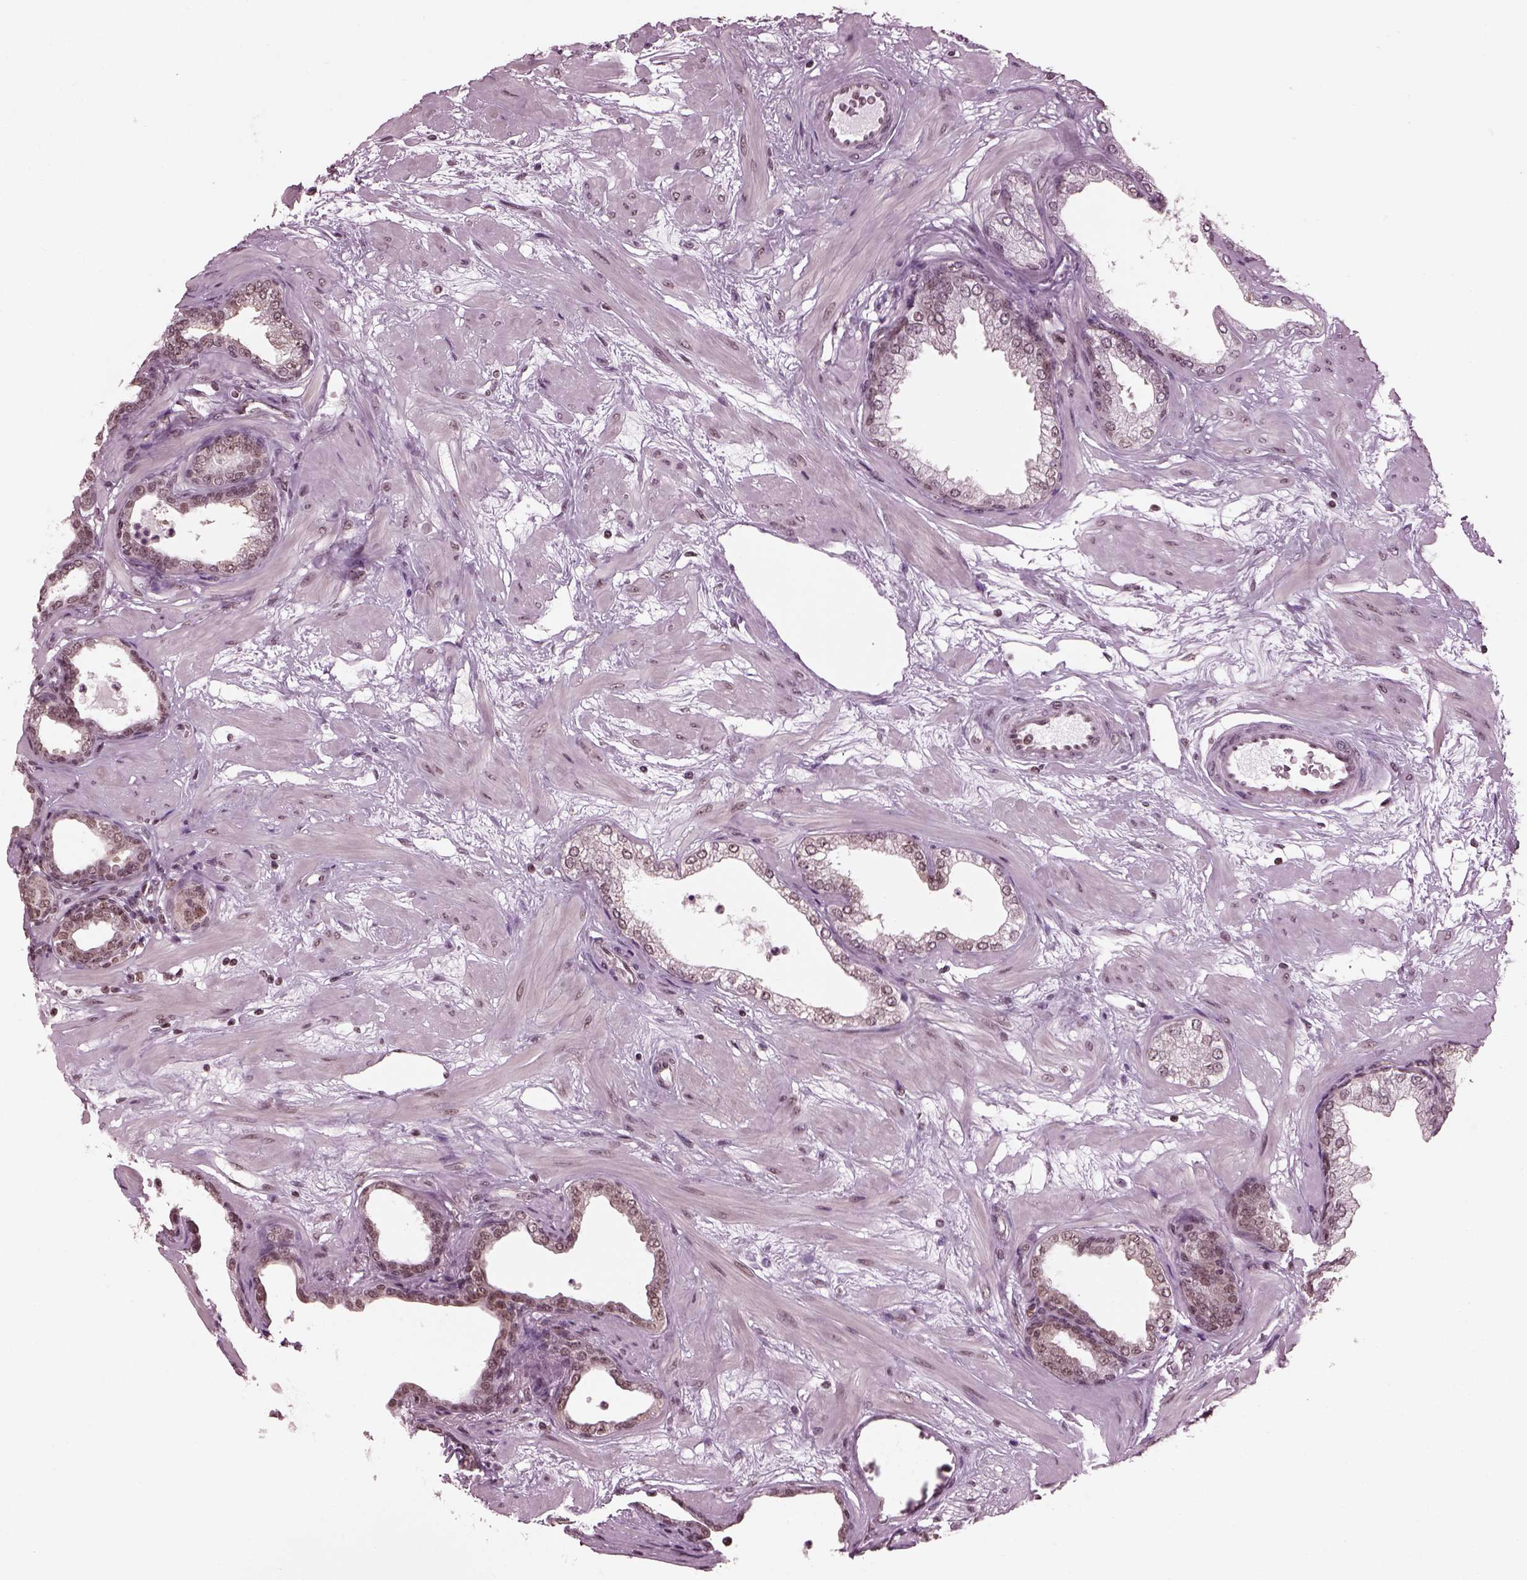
{"staining": {"intensity": "negative", "quantity": "none", "location": "none"}, "tissue": "prostate", "cell_type": "Glandular cells", "image_type": "normal", "snomed": [{"axis": "morphology", "description": "Normal tissue, NOS"}, {"axis": "topography", "description": "Prostate"}], "caption": "Immunohistochemical staining of normal prostate displays no significant staining in glandular cells.", "gene": "RUVBL2", "patient": {"sex": "male", "age": 37}}